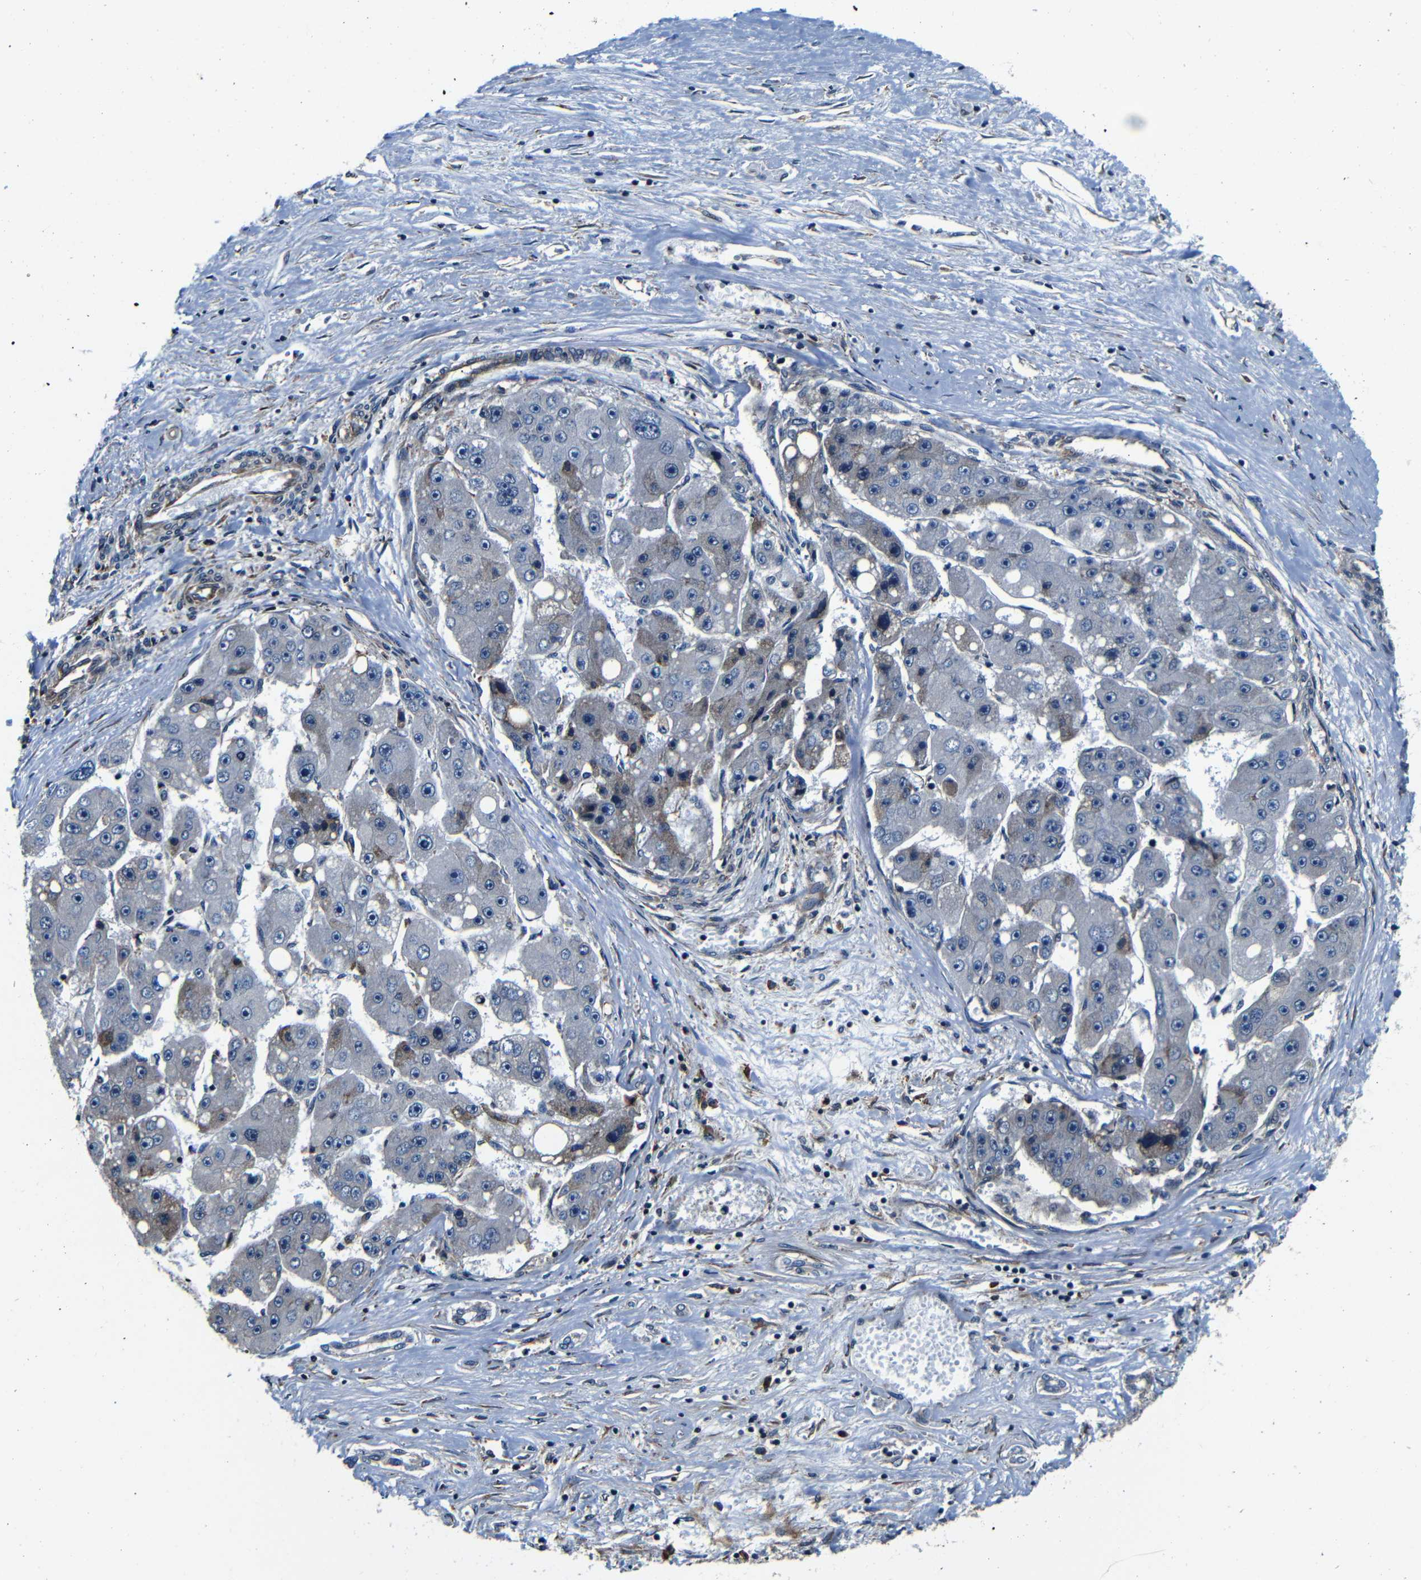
{"staining": {"intensity": "weak", "quantity": "<25%", "location": "cytoplasmic/membranous"}, "tissue": "liver cancer", "cell_type": "Tumor cells", "image_type": "cancer", "snomed": [{"axis": "morphology", "description": "Carcinoma, Hepatocellular, NOS"}, {"axis": "topography", "description": "Liver"}], "caption": "Micrograph shows no protein positivity in tumor cells of liver hepatocellular carcinoma tissue.", "gene": "NCBP3", "patient": {"sex": "female", "age": 61}}